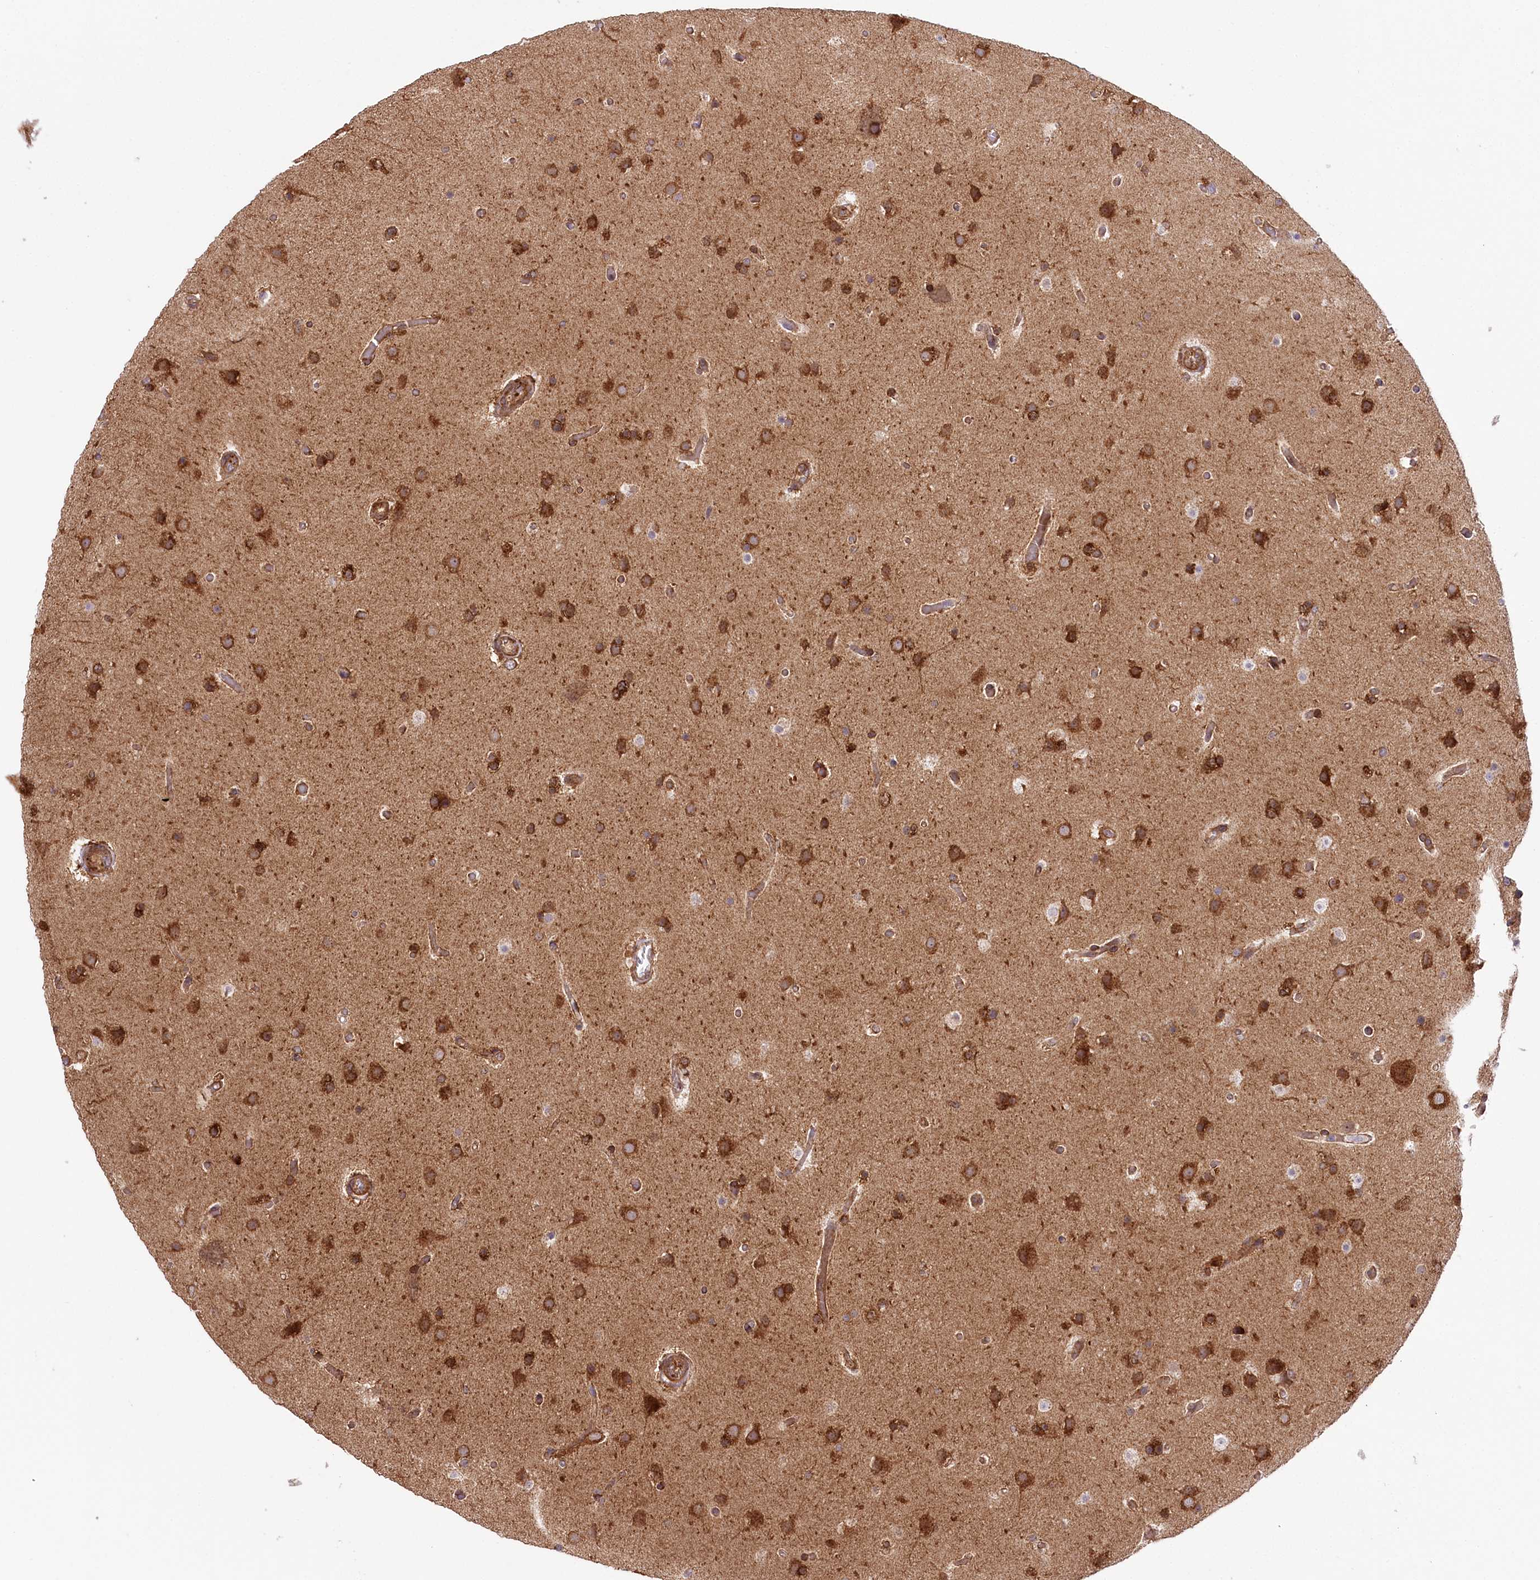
{"staining": {"intensity": "moderate", "quantity": ">75%", "location": "cytoplasmic/membranous"}, "tissue": "glioma", "cell_type": "Tumor cells", "image_type": "cancer", "snomed": [{"axis": "morphology", "description": "Glioma, malignant, High grade"}, {"axis": "topography", "description": "Cerebral cortex"}], "caption": "Immunohistochemical staining of human malignant high-grade glioma shows medium levels of moderate cytoplasmic/membranous positivity in approximately >75% of tumor cells.", "gene": "CCDC91", "patient": {"sex": "female", "age": 36}}